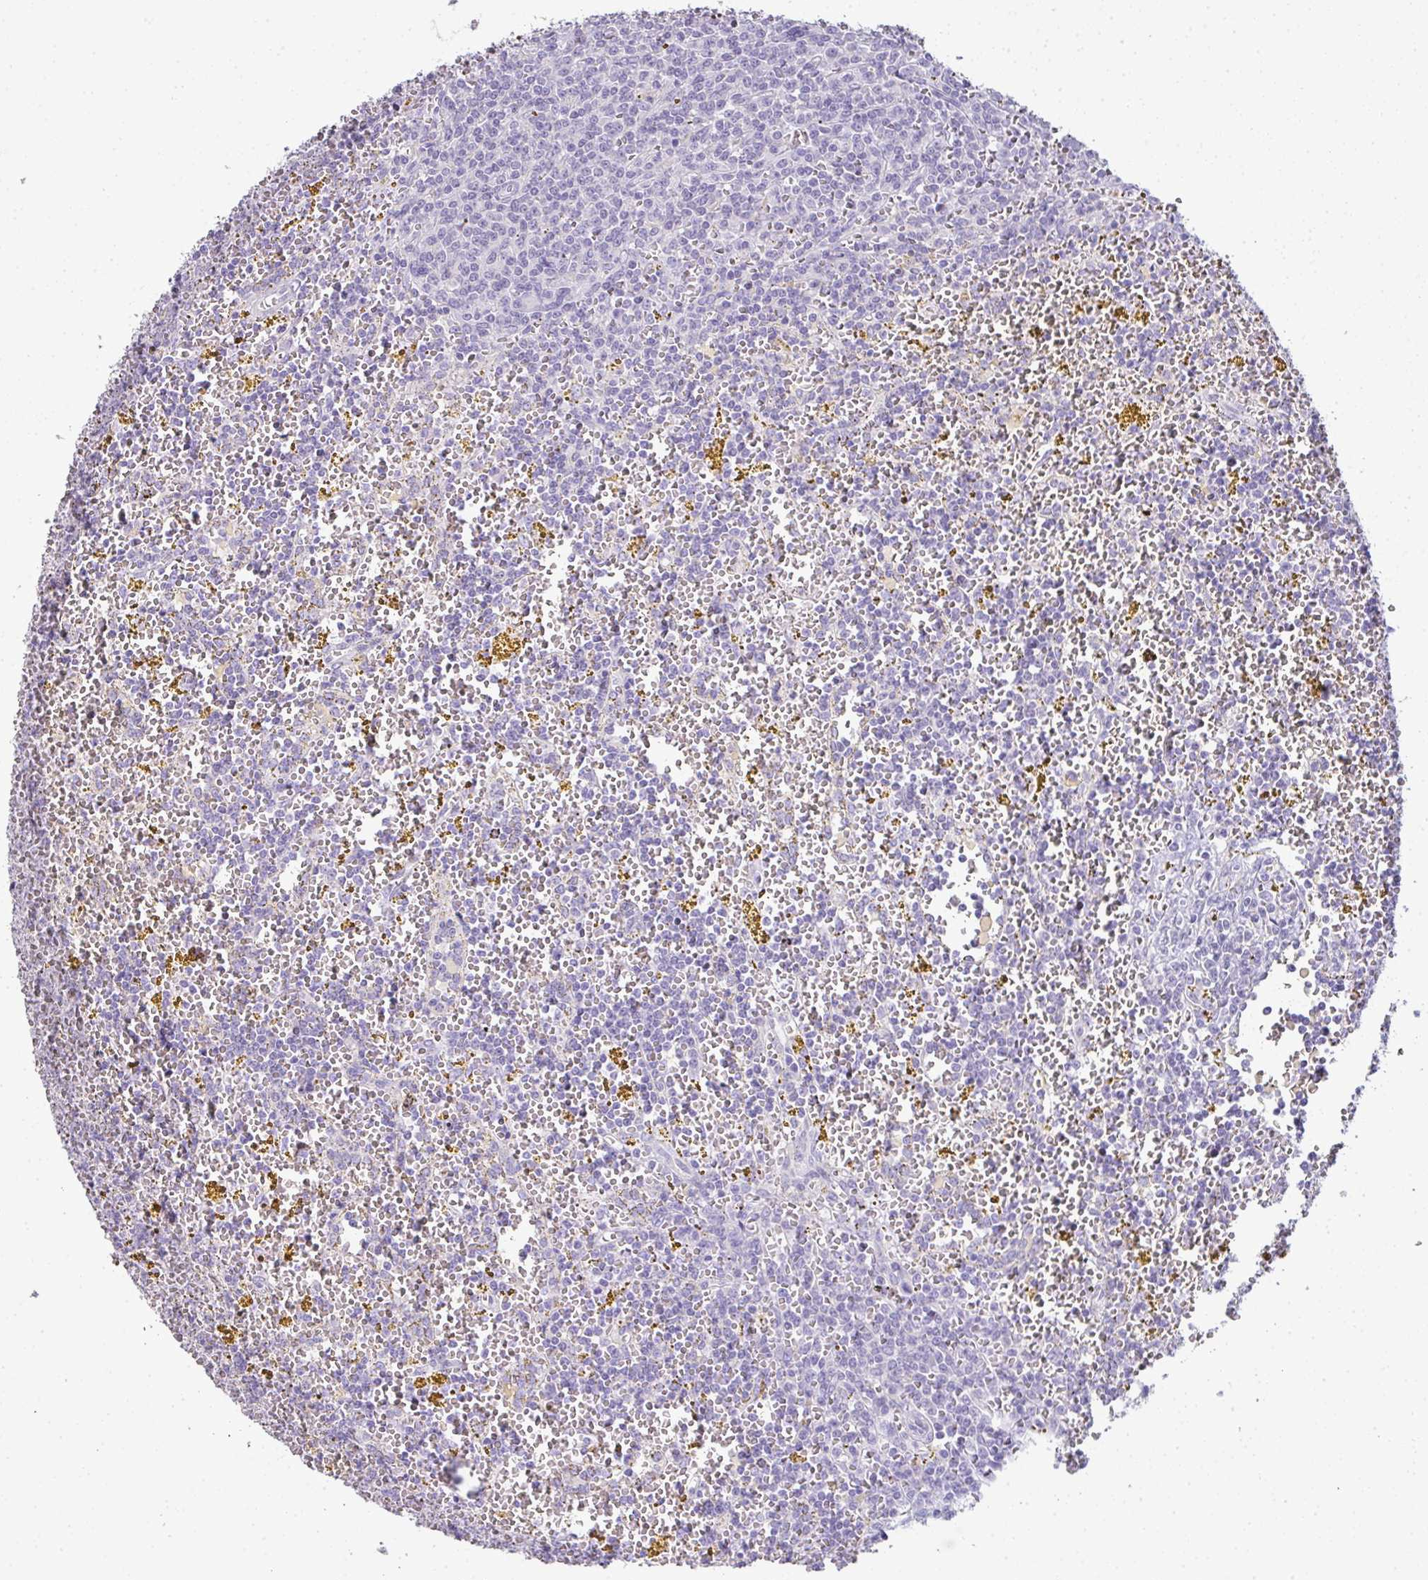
{"staining": {"intensity": "negative", "quantity": "none", "location": "none"}, "tissue": "lymphoma", "cell_type": "Tumor cells", "image_type": "cancer", "snomed": [{"axis": "morphology", "description": "Malignant lymphoma, non-Hodgkin's type, Low grade"}, {"axis": "topography", "description": "Spleen"}, {"axis": "topography", "description": "Lymph node"}], "caption": "DAB (3,3'-diaminobenzidine) immunohistochemical staining of human lymphoma demonstrates no significant expression in tumor cells. The staining is performed using DAB brown chromogen with nuclei counter-stained in using hematoxylin.", "gene": "CMPK1", "patient": {"sex": "female", "age": 66}}